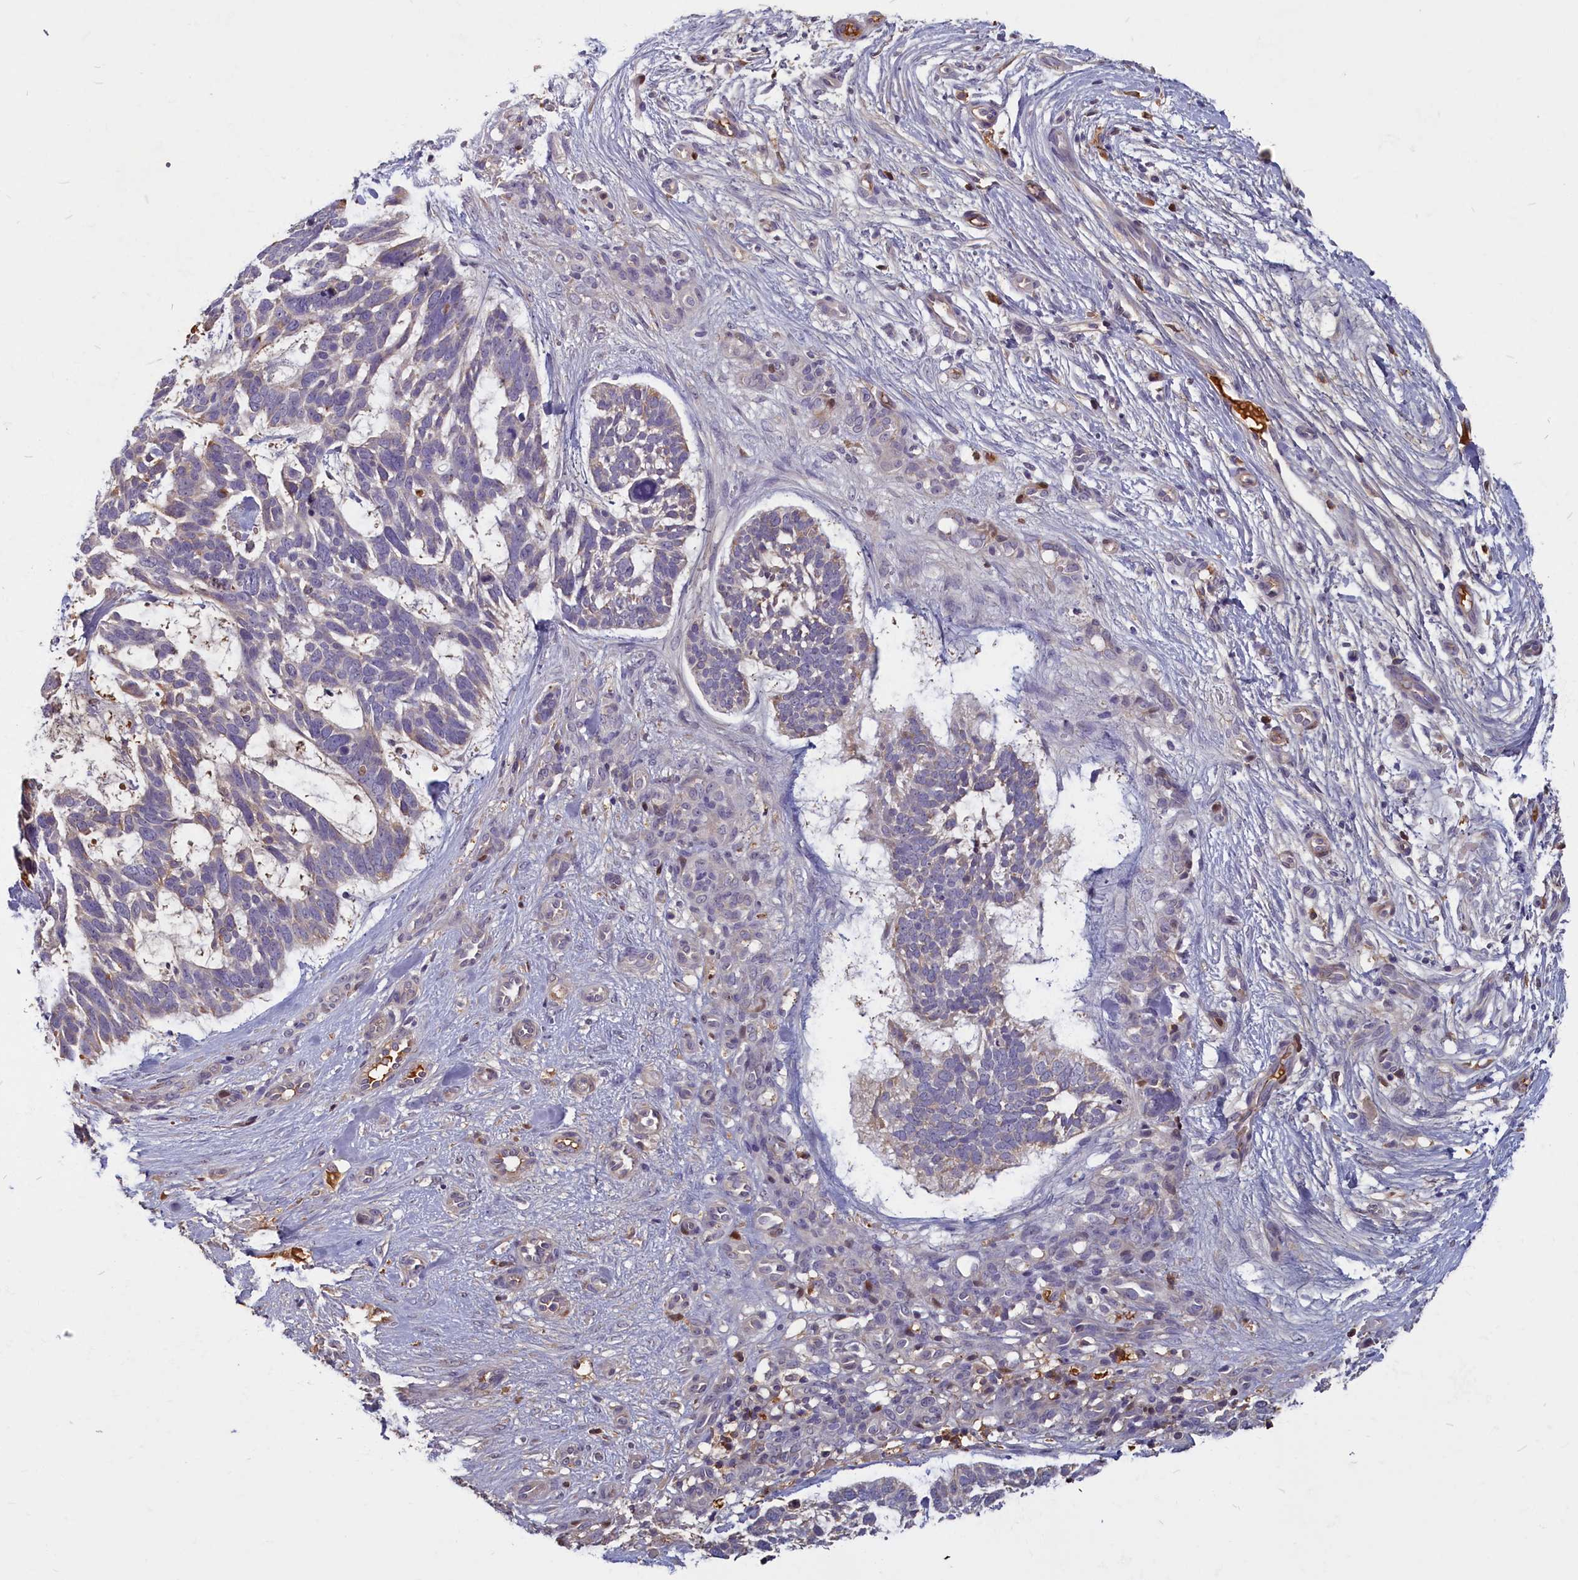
{"staining": {"intensity": "weak", "quantity": "<25%", "location": "cytoplasmic/membranous"}, "tissue": "skin cancer", "cell_type": "Tumor cells", "image_type": "cancer", "snomed": [{"axis": "morphology", "description": "Basal cell carcinoma"}, {"axis": "topography", "description": "Skin"}], "caption": "Immunohistochemical staining of skin cancer (basal cell carcinoma) reveals no significant staining in tumor cells.", "gene": "SV2C", "patient": {"sex": "male", "age": 88}}